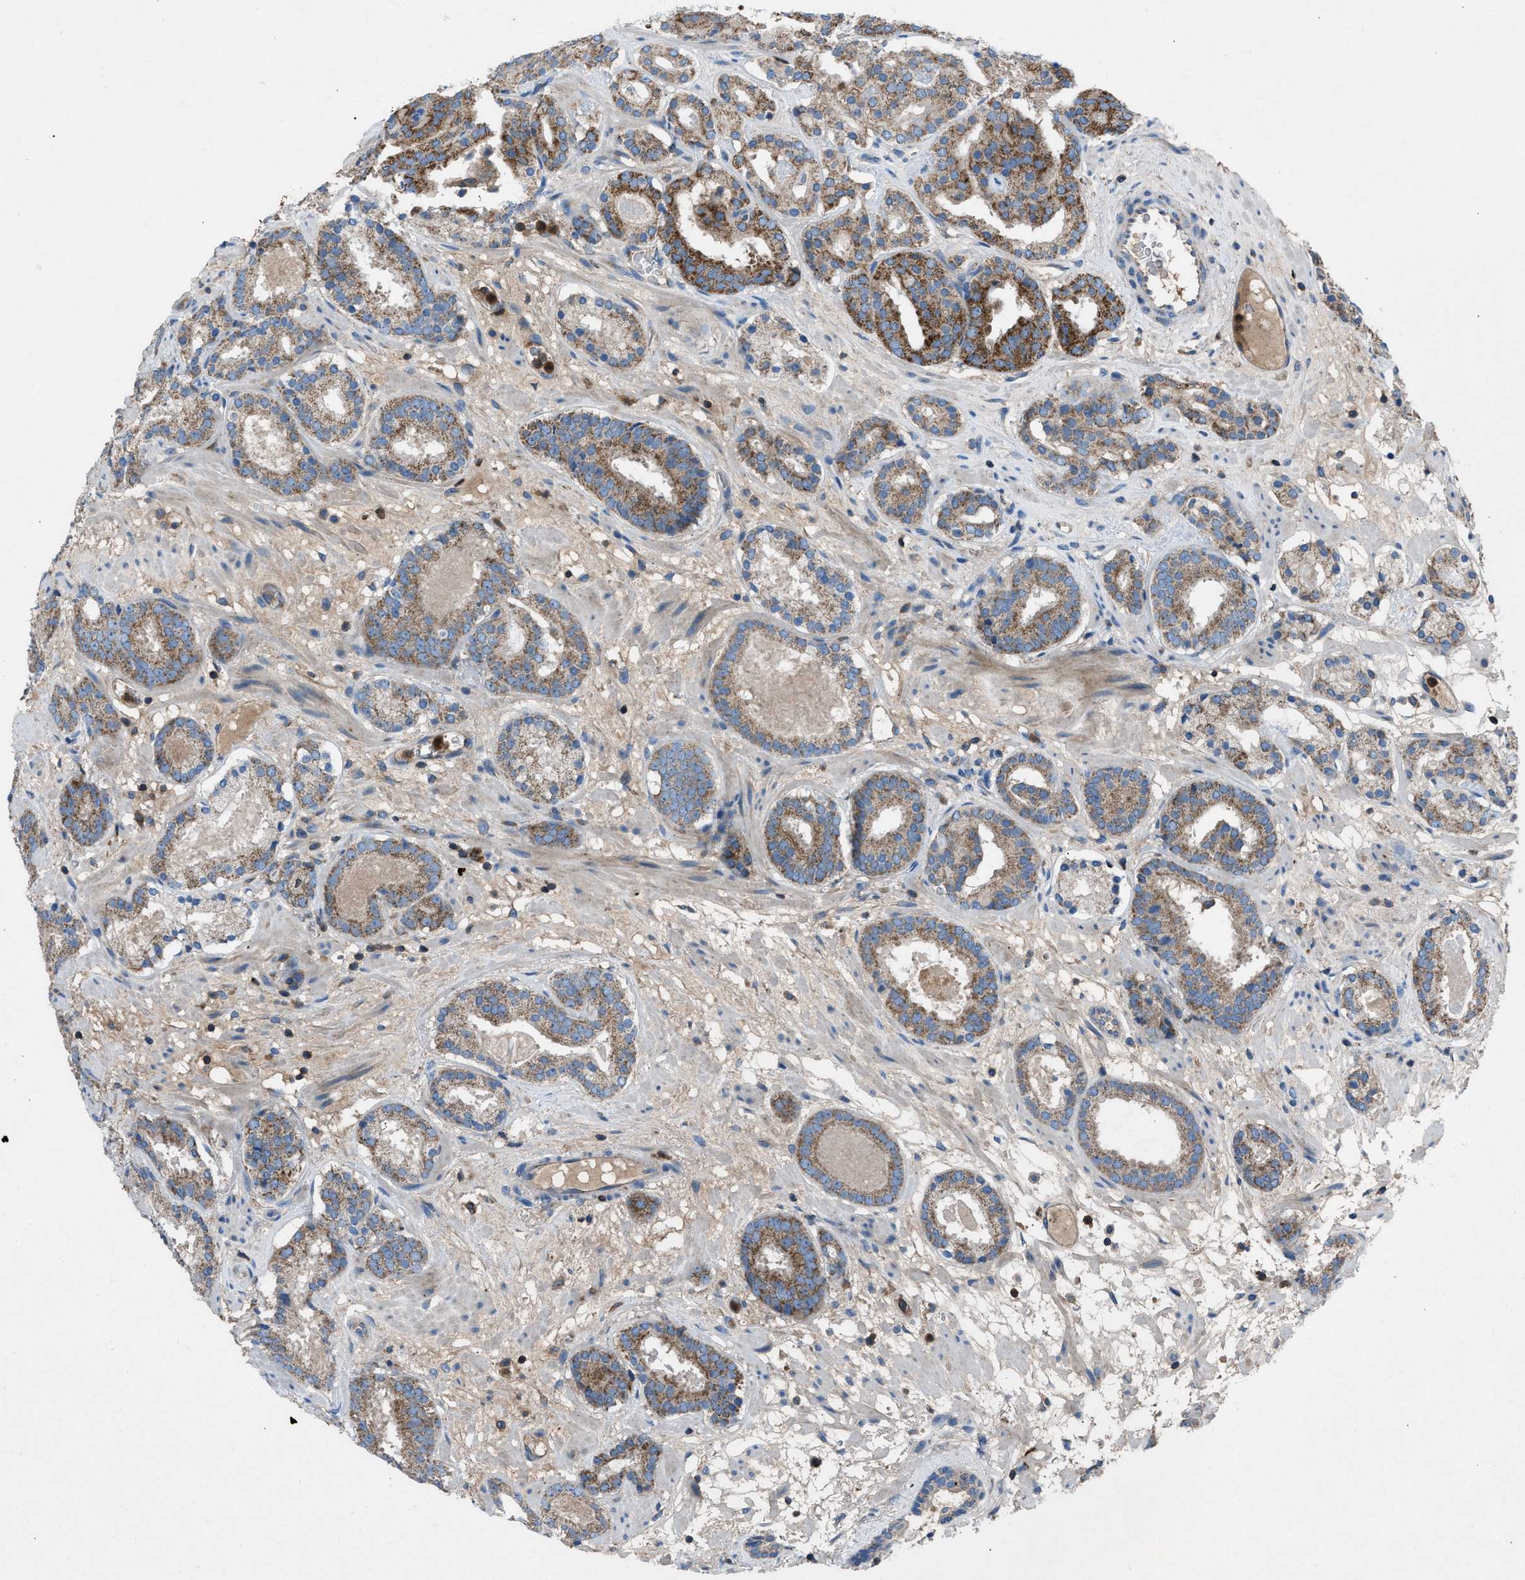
{"staining": {"intensity": "strong", "quantity": ">75%", "location": "cytoplasmic/membranous"}, "tissue": "prostate cancer", "cell_type": "Tumor cells", "image_type": "cancer", "snomed": [{"axis": "morphology", "description": "Adenocarcinoma, Low grade"}, {"axis": "topography", "description": "Prostate"}], "caption": "Human prostate low-grade adenocarcinoma stained with a protein marker shows strong staining in tumor cells.", "gene": "GRK6", "patient": {"sex": "male", "age": 69}}